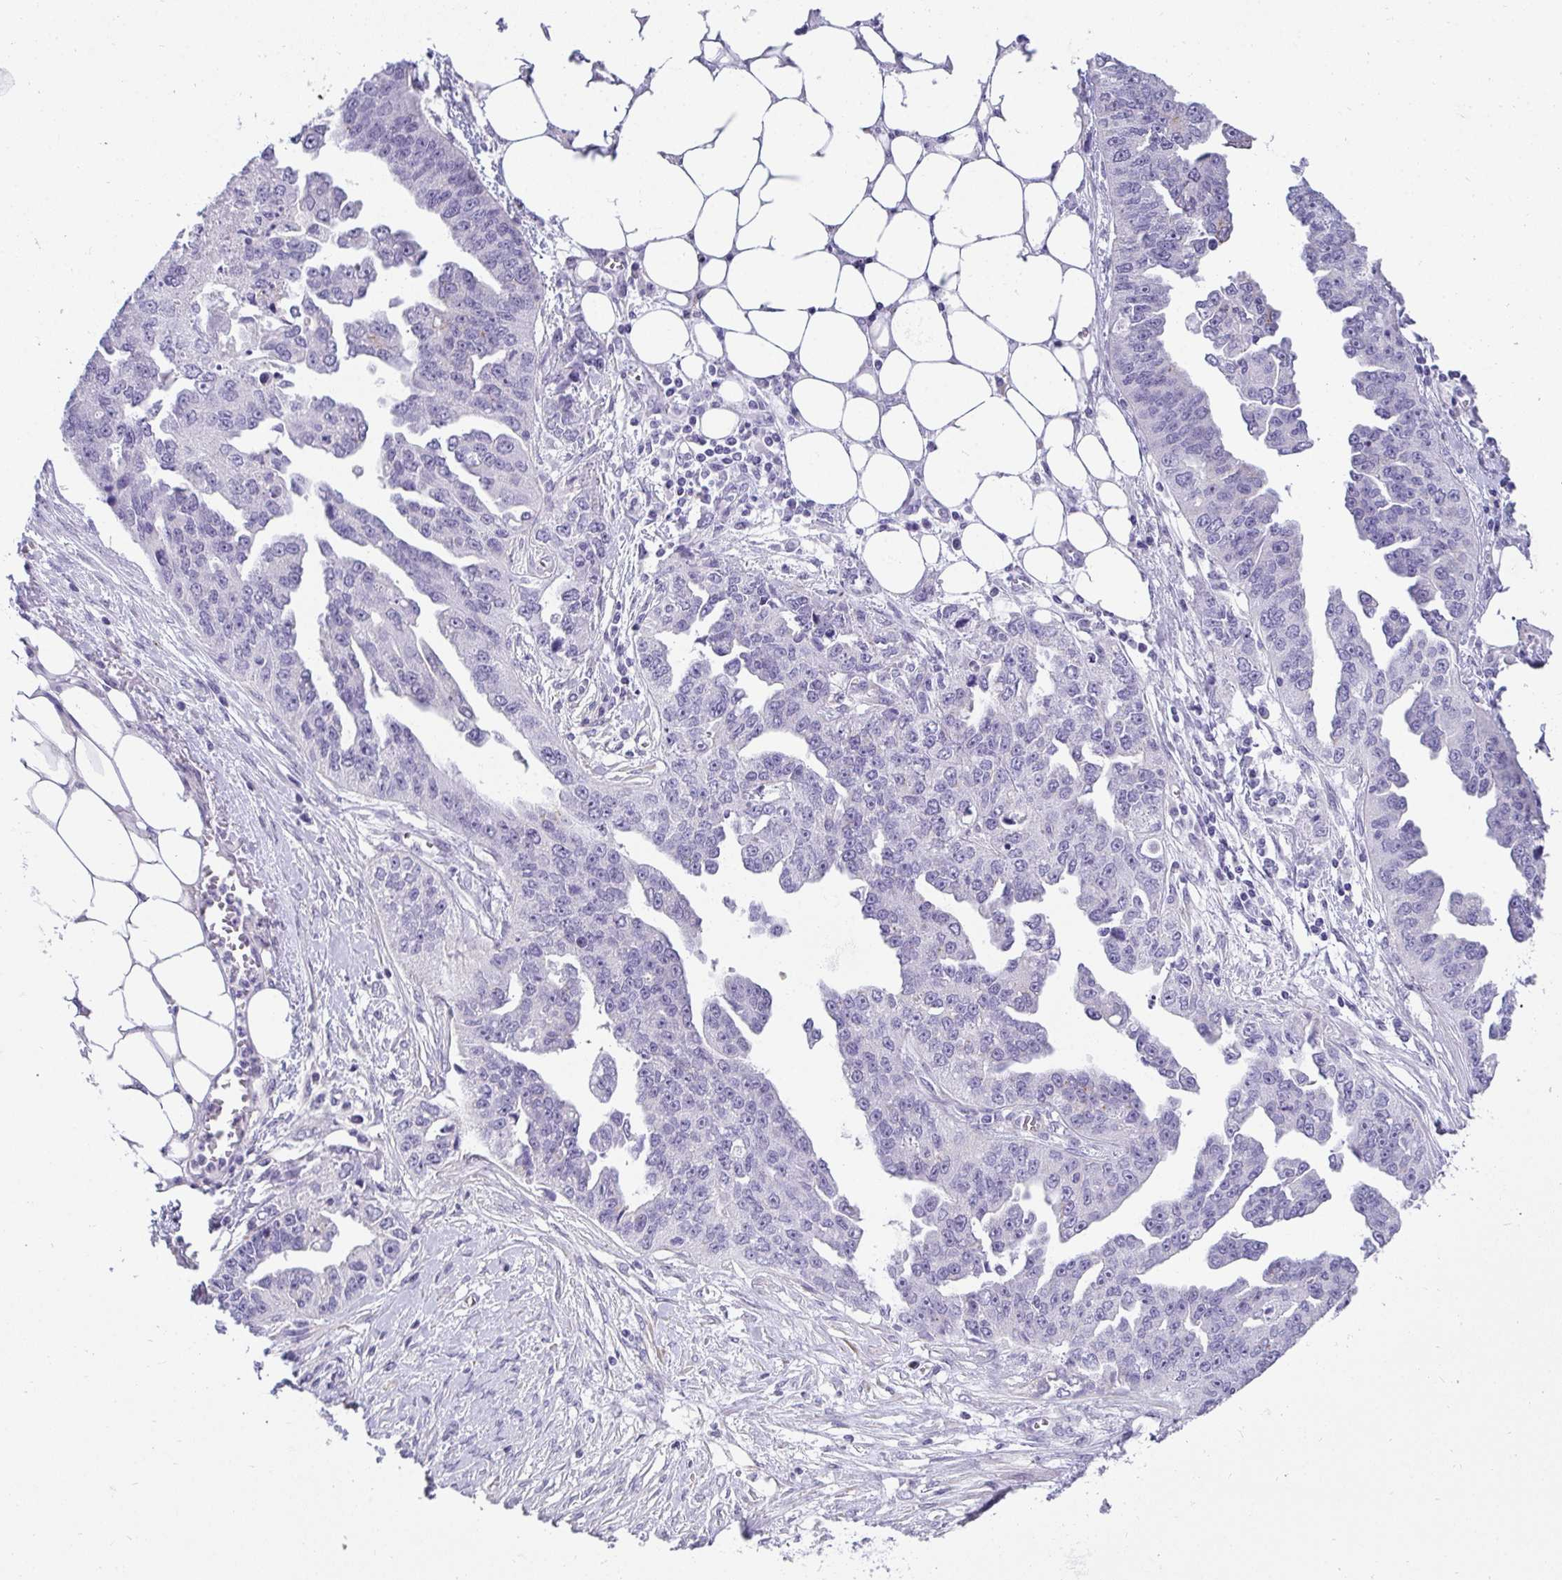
{"staining": {"intensity": "negative", "quantity": "none", "location": "none"}, "tissue": "ovarian cancer", "cell_type": "Tumor cells", "image_type": "cancer", "snomed": [{"axis": "morphology", "description": "Cystadenocarcinoma, serous, NOS"}, {"axis": "topography", "description": "Ovary"}], "caption": "This is an immunohistochemistry (IHC) histopathology image of human ovarian cancer. There is no positivity in tumor cells.", "gene": "AK5", "patient": {"sex": "female", "age": 75}}